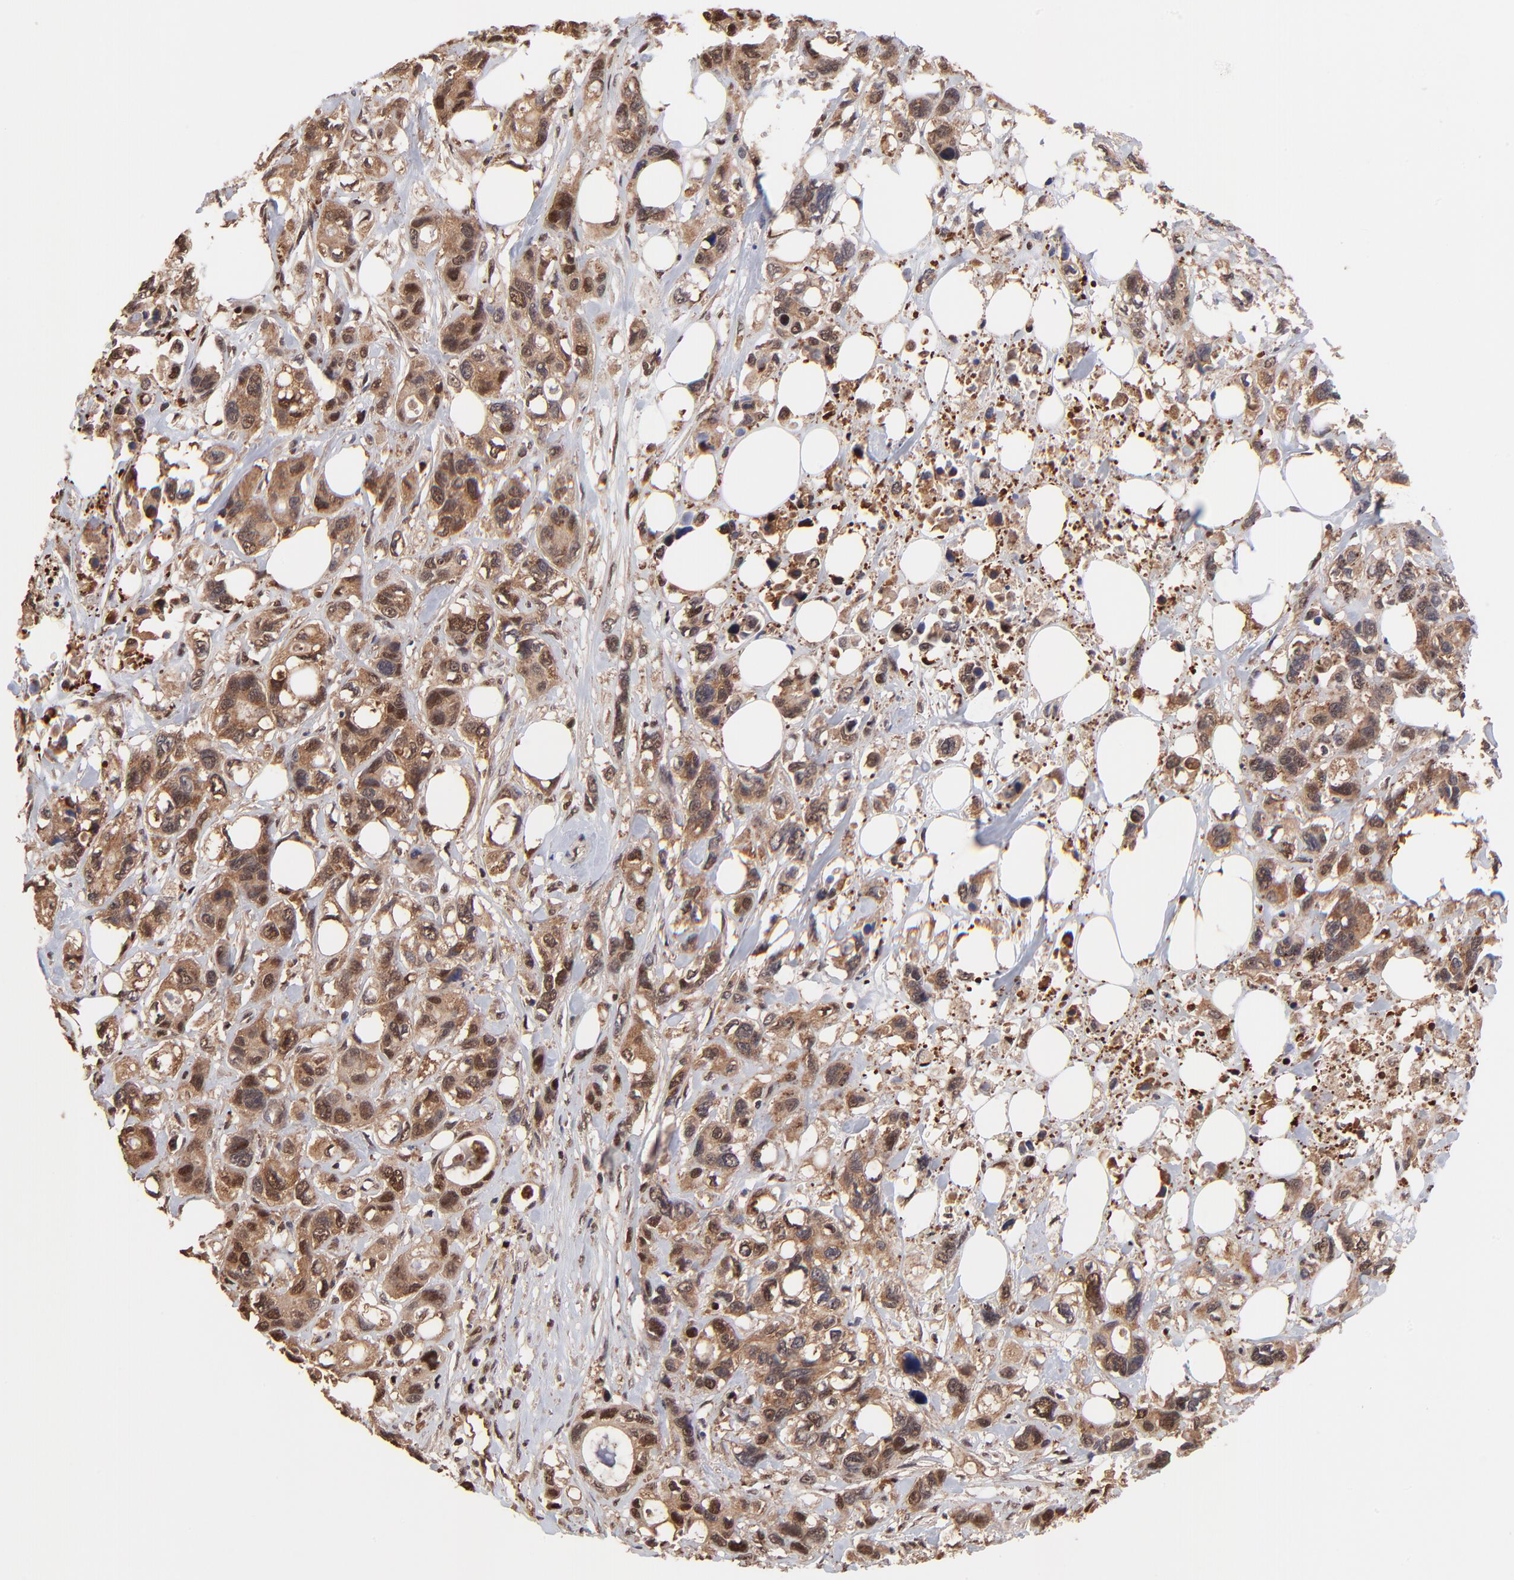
{"staining": {"intensity": "strong", "quantity": ">75%", "location": "cytoplasmic/membranous,nuclear"}, "tissue": "stomach cancer", "cell_type": "Tumor cells", "image_type": "cancer", "snomed": [{"axis": "morphology", "description": "Adenocarcinoma, NOS"}, {"axis": "topography", "description": "Stomach, upper"}], "caption": "A brown stain shows strong cytoplasmic/membranous and nuclear positivity of a protein in human stomach cancer tumor cells.", "gene": "PSMA6", "patient": {"sex": "male", "age": 47}}